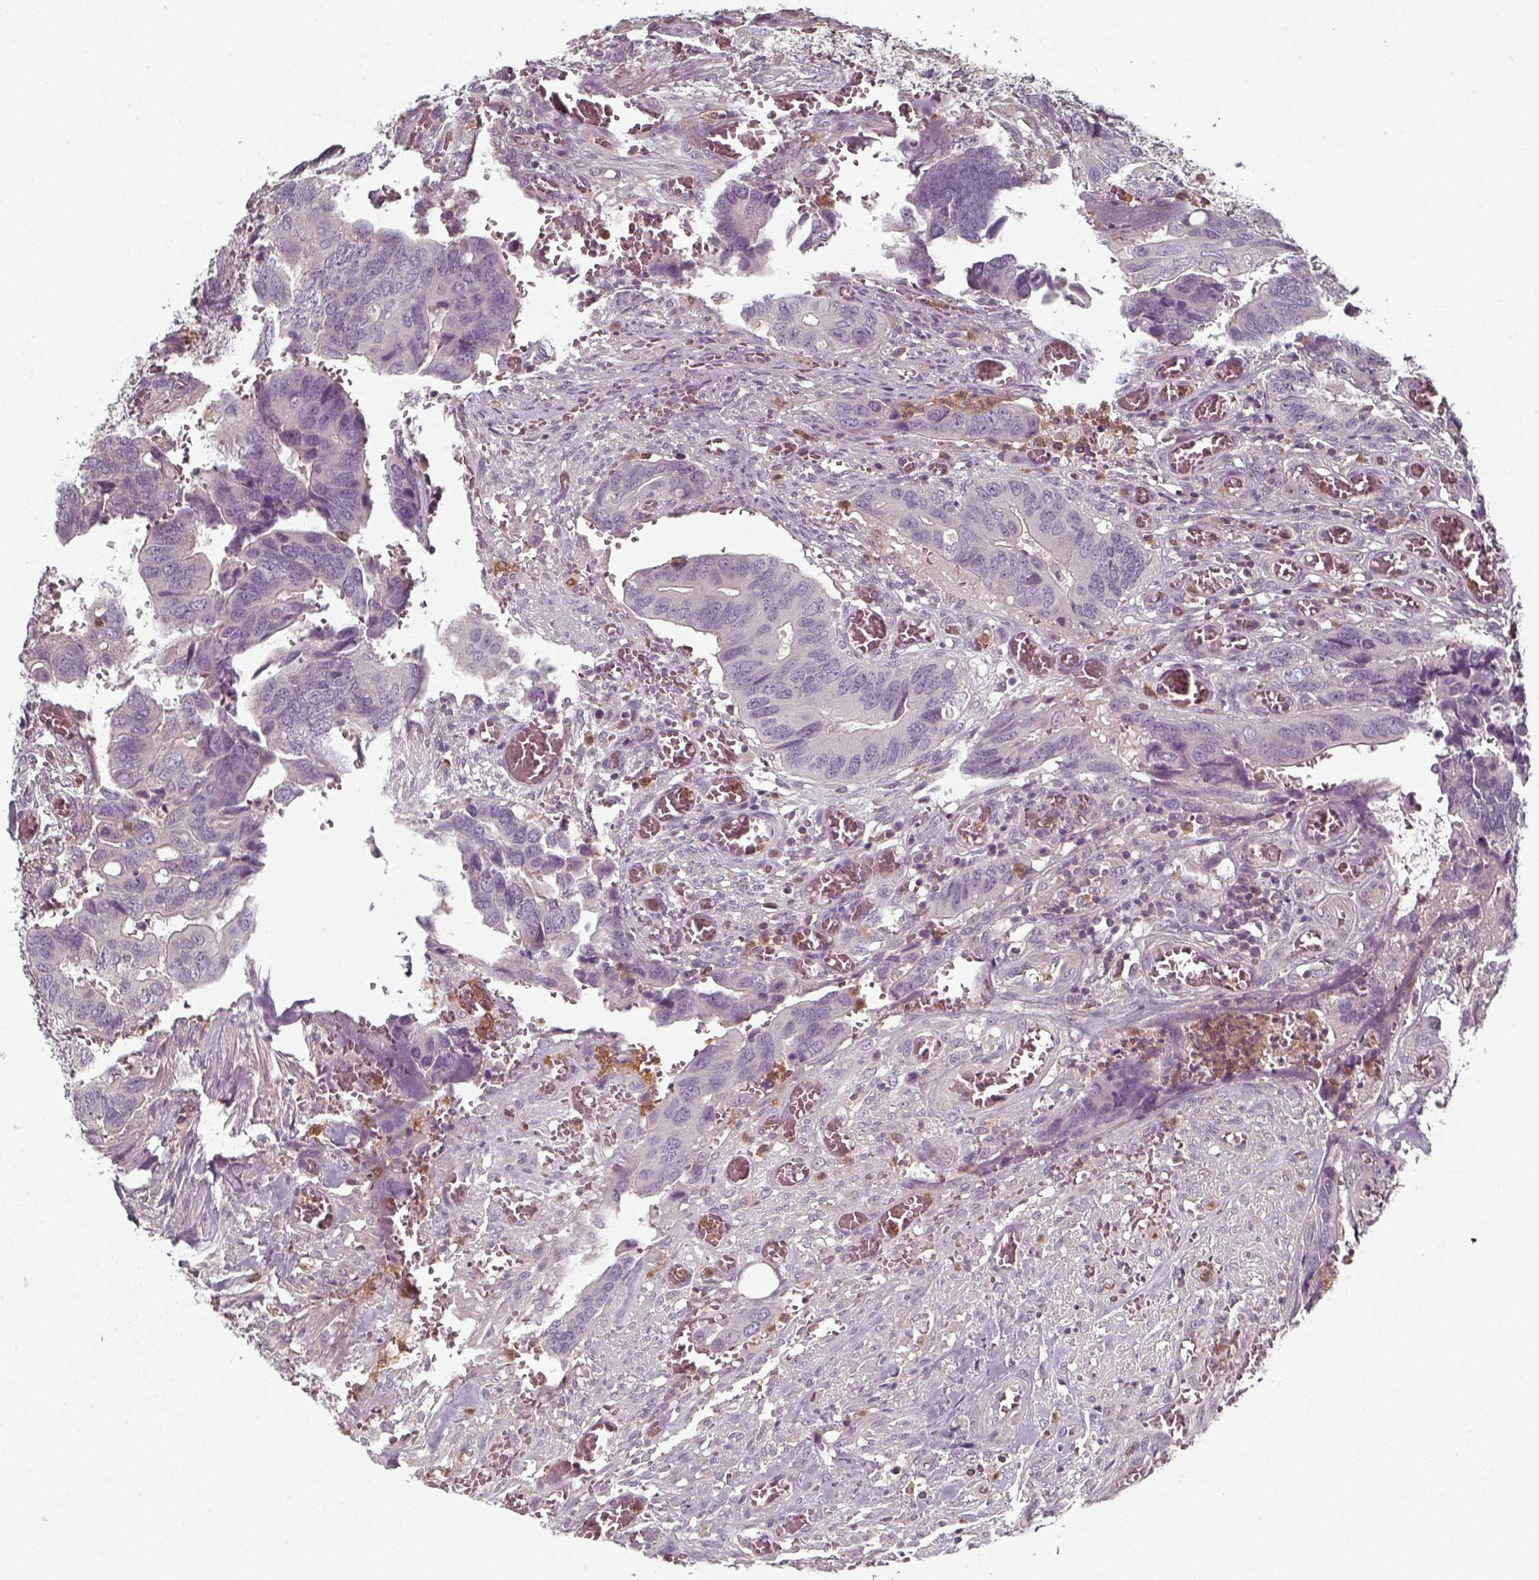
{"staining": {"intensity": "negative", "quantity": "none", "location": "none"}, "tissue": "colorectal cancer", "cell_type": "Tumor cells", "image_type": "cancer", "snomed": [{"axis": "morphology", "description": "Adenocarcinoma, NOS"}, {"axis": "topography", "description": "Colon"}], "caption": "A high-resolution image shows IHC staining of colorectal adenocarcinoma, which reveals no significant staining in tumor cells.", "gene": "UNC13D", "patient": {"sex": "male", "age": 49}}